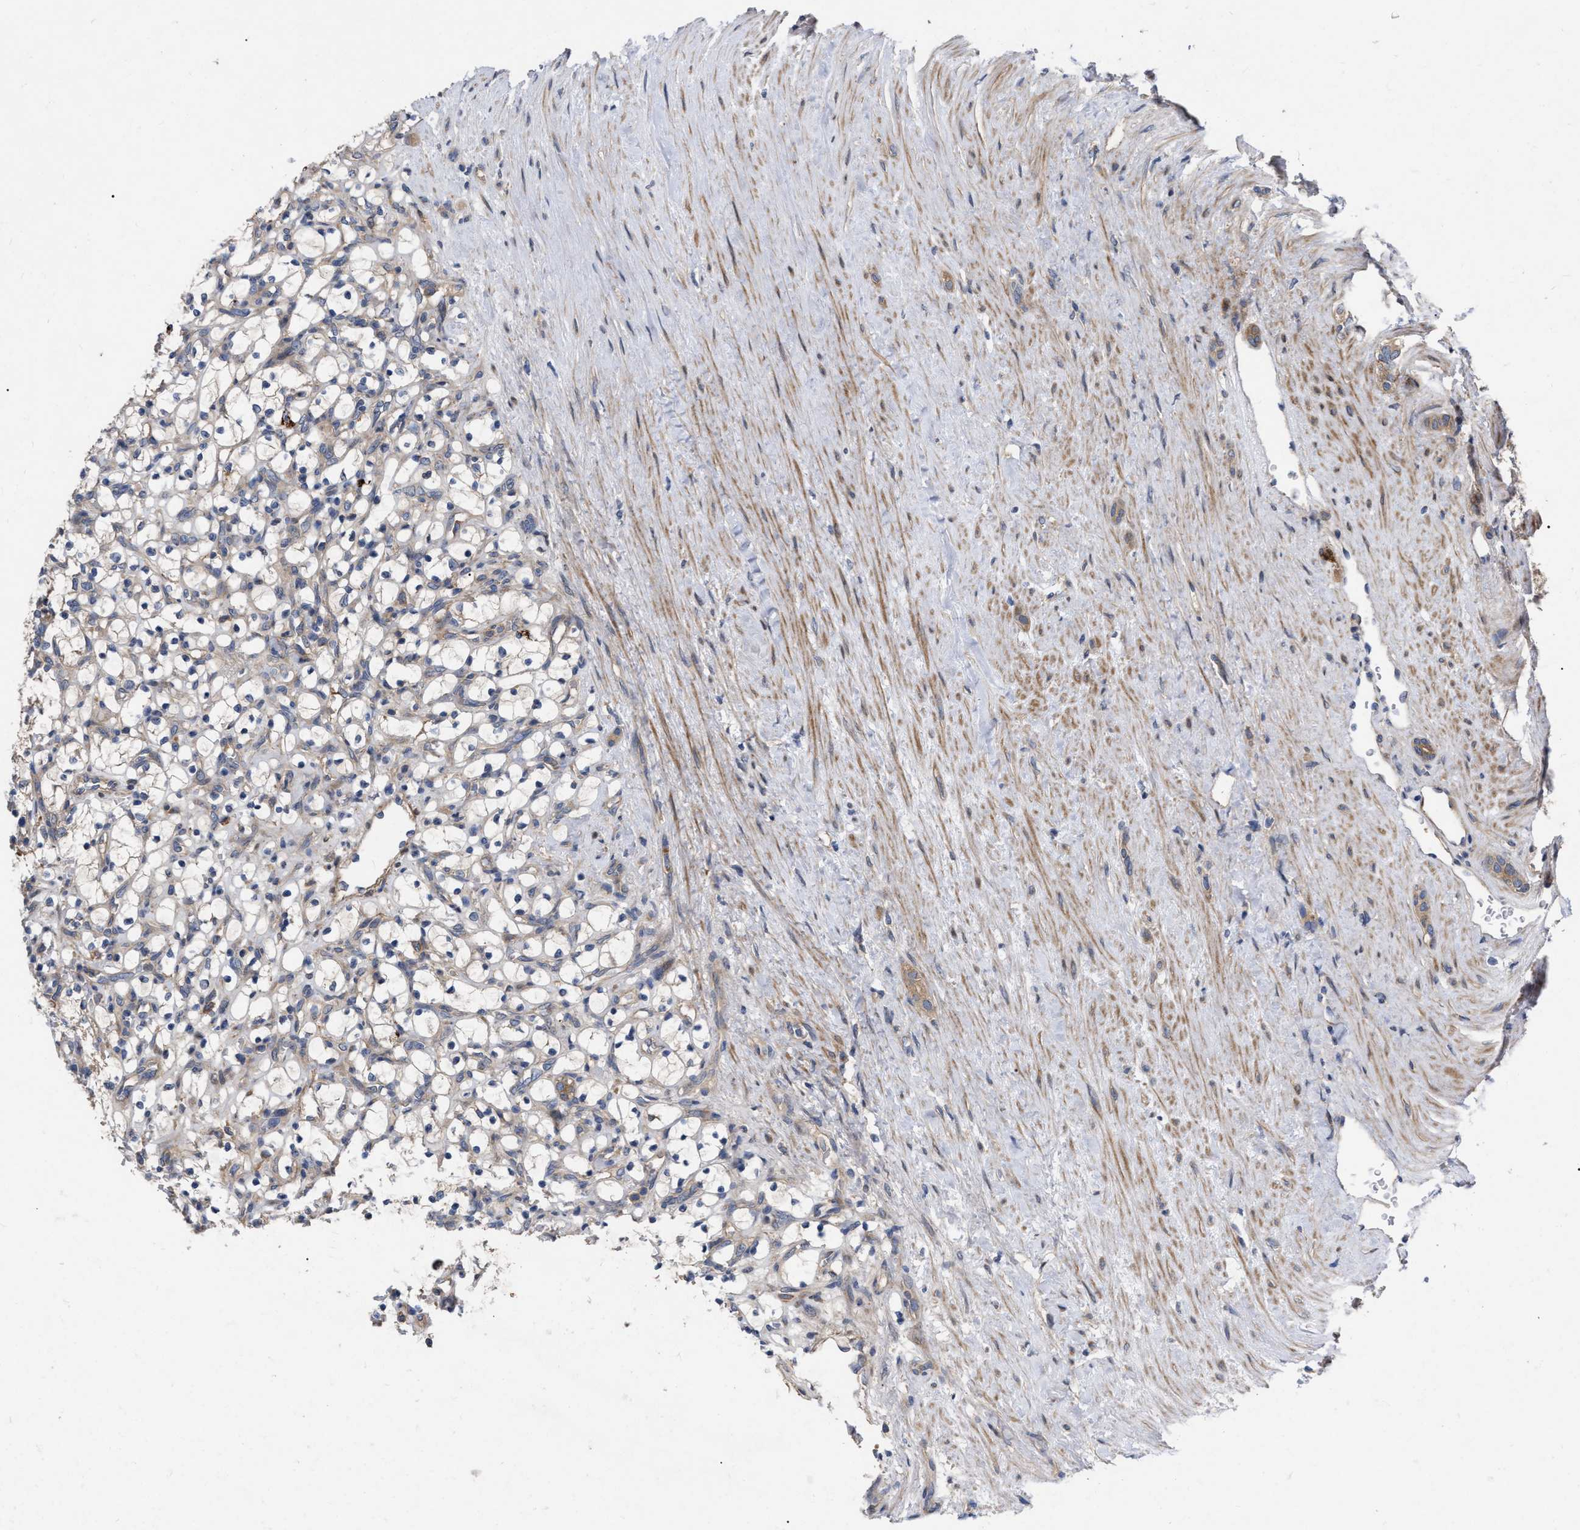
{"staining": {"intensity": "negative", "quantity": "none", "location": "none"}, "tissue": "renal cancer", "cell_type": "Tumor cells", "image_type": "cancer", "snomed": [{"axis": "morphology", "description": "Adenocarcinoma, NOS"}, {"axis": "topography", "description": "Kidney"}], "caption": "This is an immunohistochemistry histopathology image of renal cancer (adenocarcinoma). There is no expression in tumor cells.", "gene": "CDKN2C", "patient": {"sex": "female", "age": 69}}